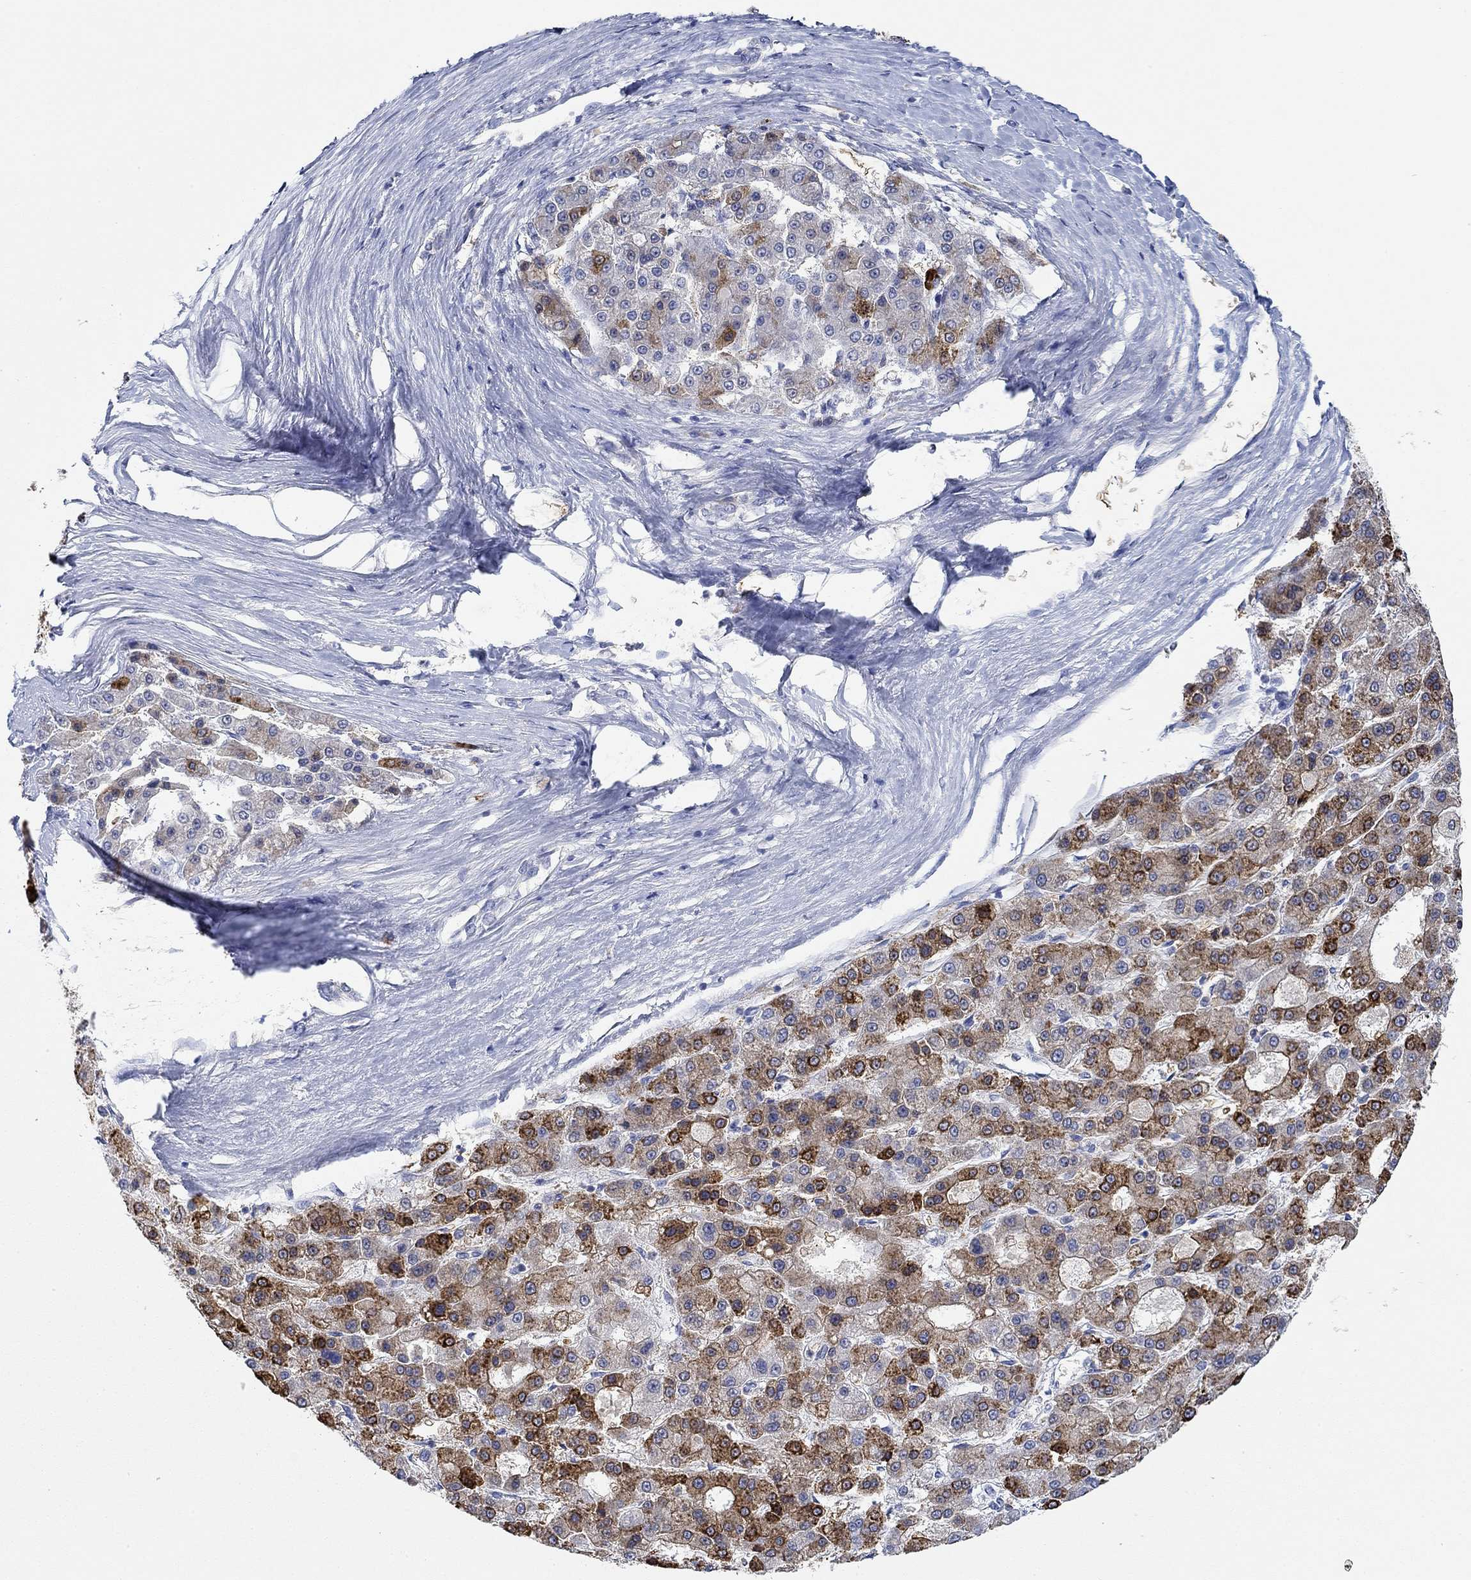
{"staining": {"intensity": "strong", "quantity": "25%-75%", "location": "cytoplasmic/membranous"}, "tissue": "liver cancer", "cell_type": "Tumor cells", "image_type": "cancer", "snomed": [{"axis": "morphology", "description": "Carcinoma, Hepatocellular, NOS"}, {"axis": "topography", "description": "Liver"}], "caption": "Protein staining of liver hepatocellular carcinoma tissue exhibits strong cytoplasmic/membranous positivity in approximately 25%-75% of tumor cells.", "gene": "MPP1", "patient": {"sex": "male", "age": 70}}